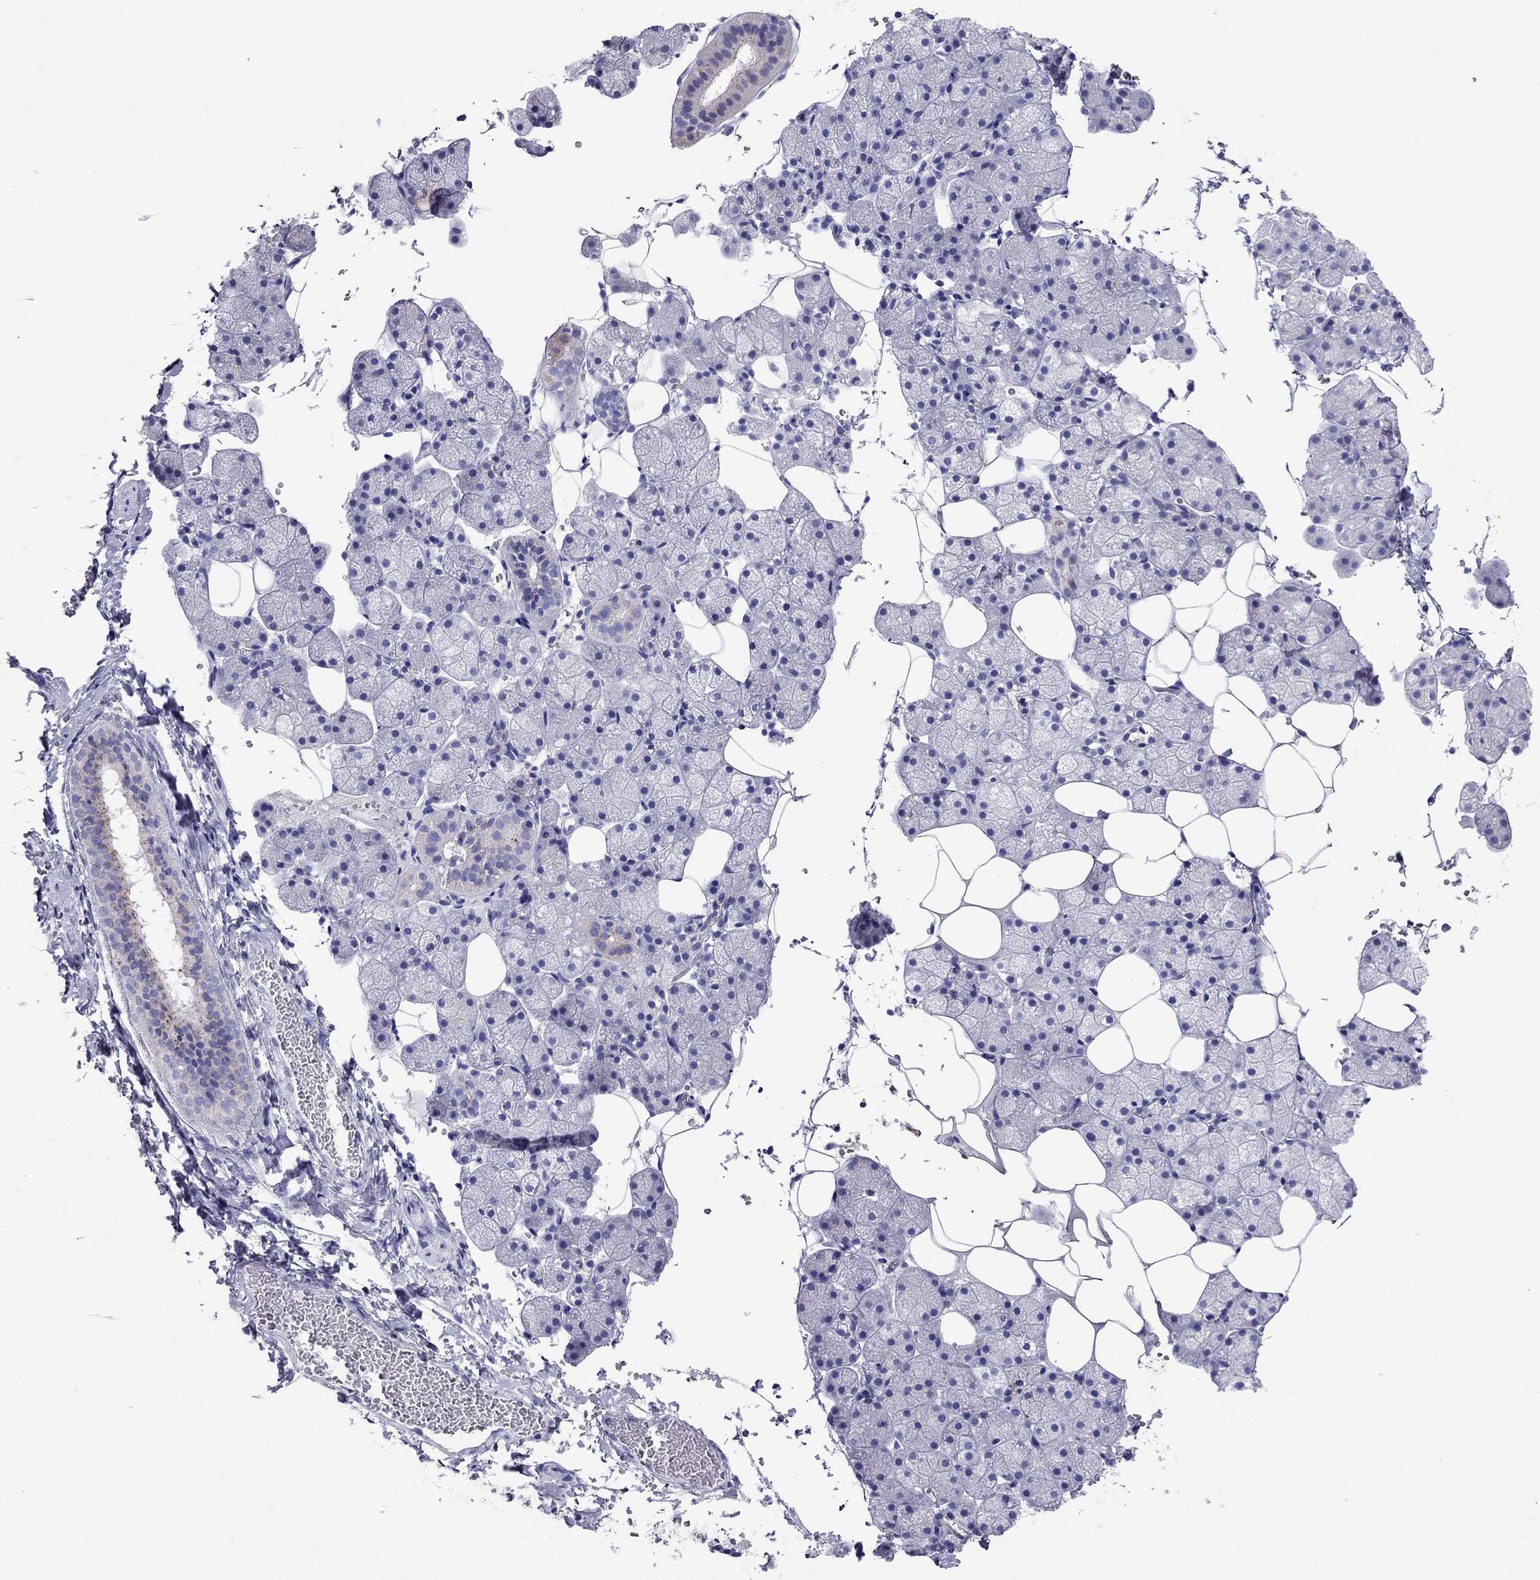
{"staining": {"intensity": "weak", "quantity": "25%-75%", "location": "cytoplasmic/membranous"}, "tissue": "salivary gland", "cell_type": "Glandular cells", "image_type": "normal", "snomed": [{"axis": "morphology", "description": "Normal tissue, NOS"}, {"axis": "topography", "description": "Salivary gland"}], "caption": "Glandular cells demonstrate low levels of weak cytoplasmic/membranous expression in approximately 25%-75% of cells in normal human salivary gland. (Stains: DAB (3,3'-diaminobenzidine) in brown, nuclei in blue, Microscopy: brightfield microscopy at high magnification).", "gene": "CLPSL2", "patient": {"sex": "male", "age": 38}}